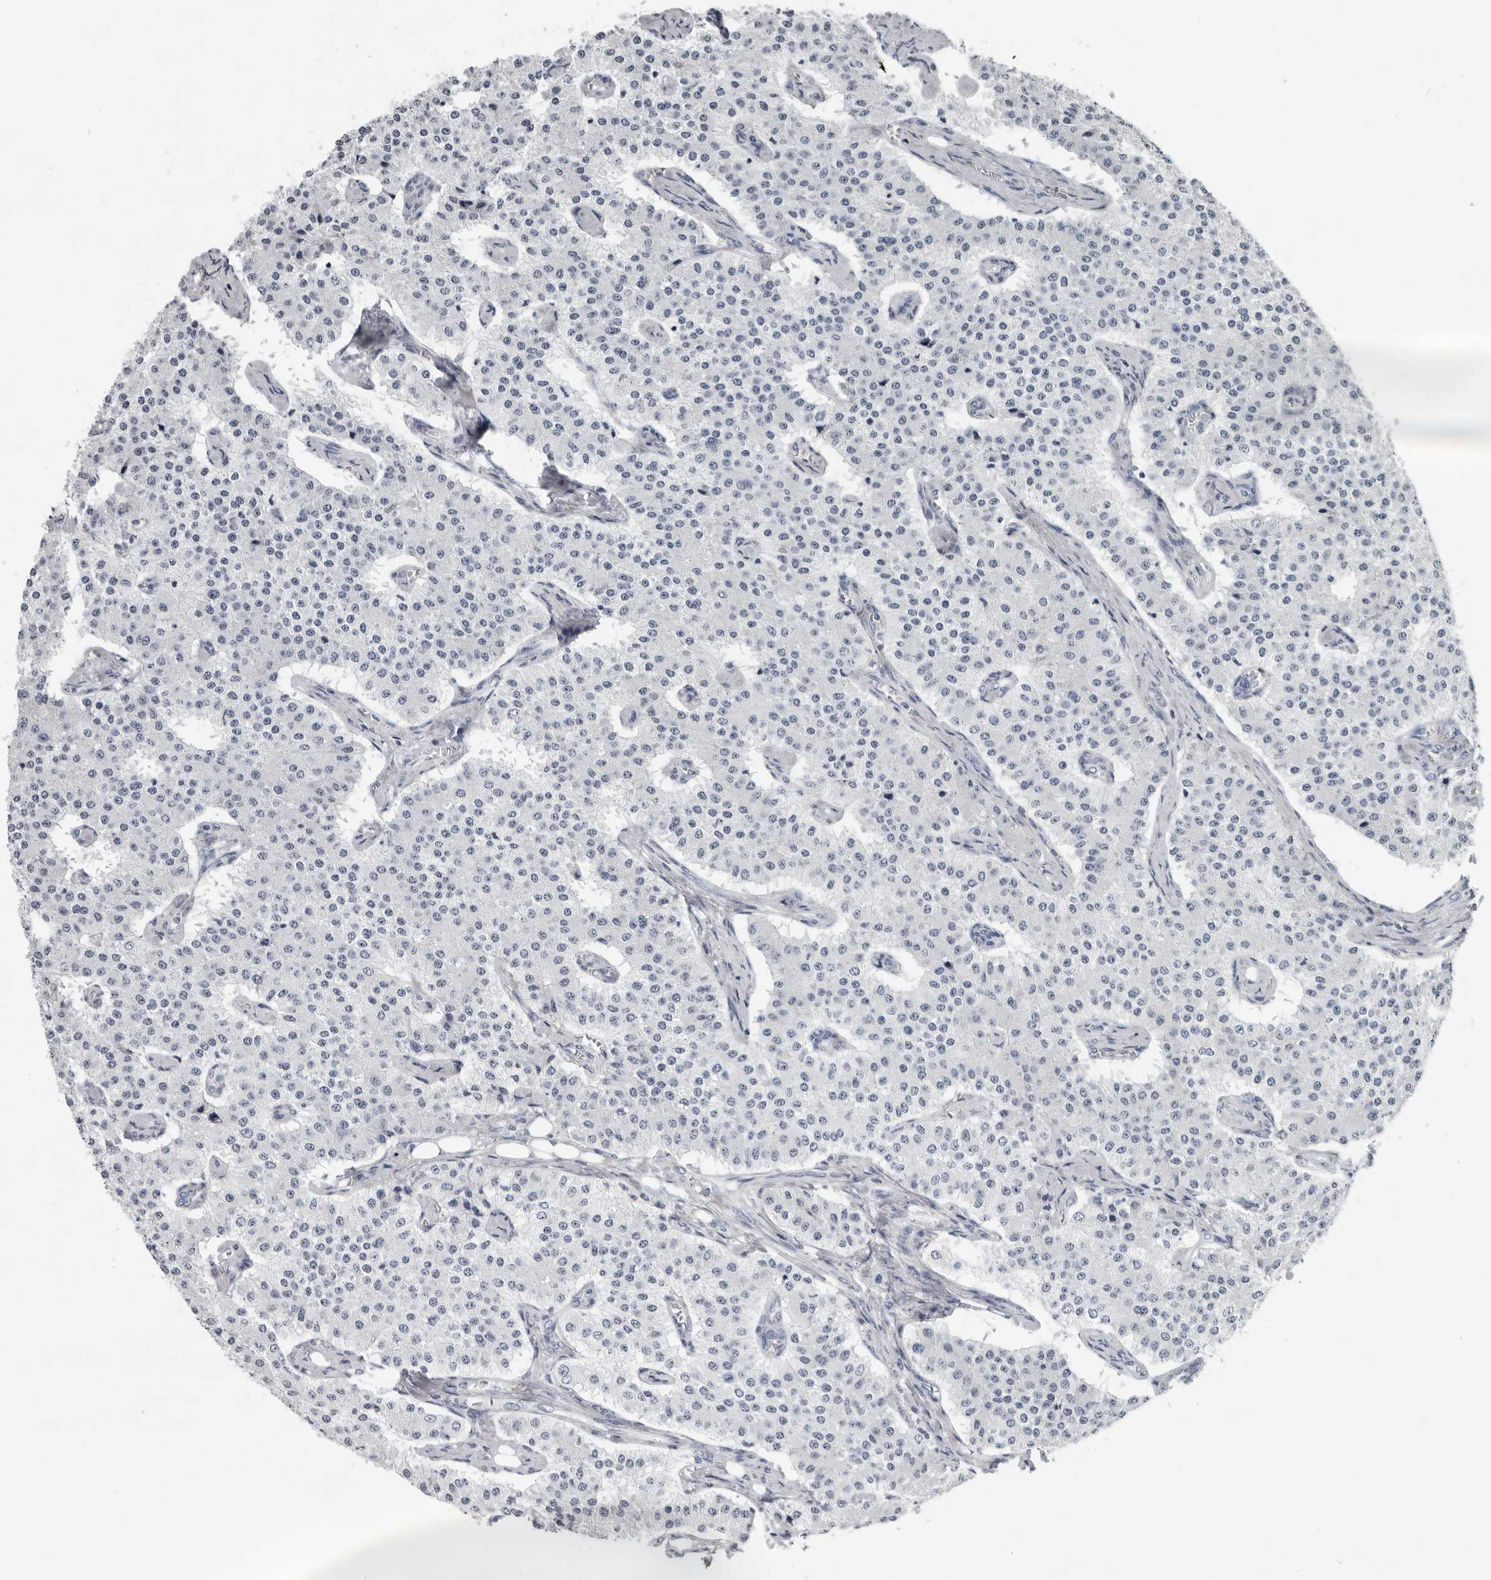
{"staining": {"intensity": "negative", "quantity": "none", "location": "none"}, "tissue": "carcinoid", "cell_type": "Tumor cells", "image_type": "cancer", "snomed": [{"axis": "morphology", "description": "Carcinoid, malignant, NOS"}, {"axis": "topography", "description": "Colon"}], "caption": "The histopathology image shows no staining of tumor cells in carcinoid.", "gene": "CCDC28B", "patient": {"sex": "female", "age": 52}}